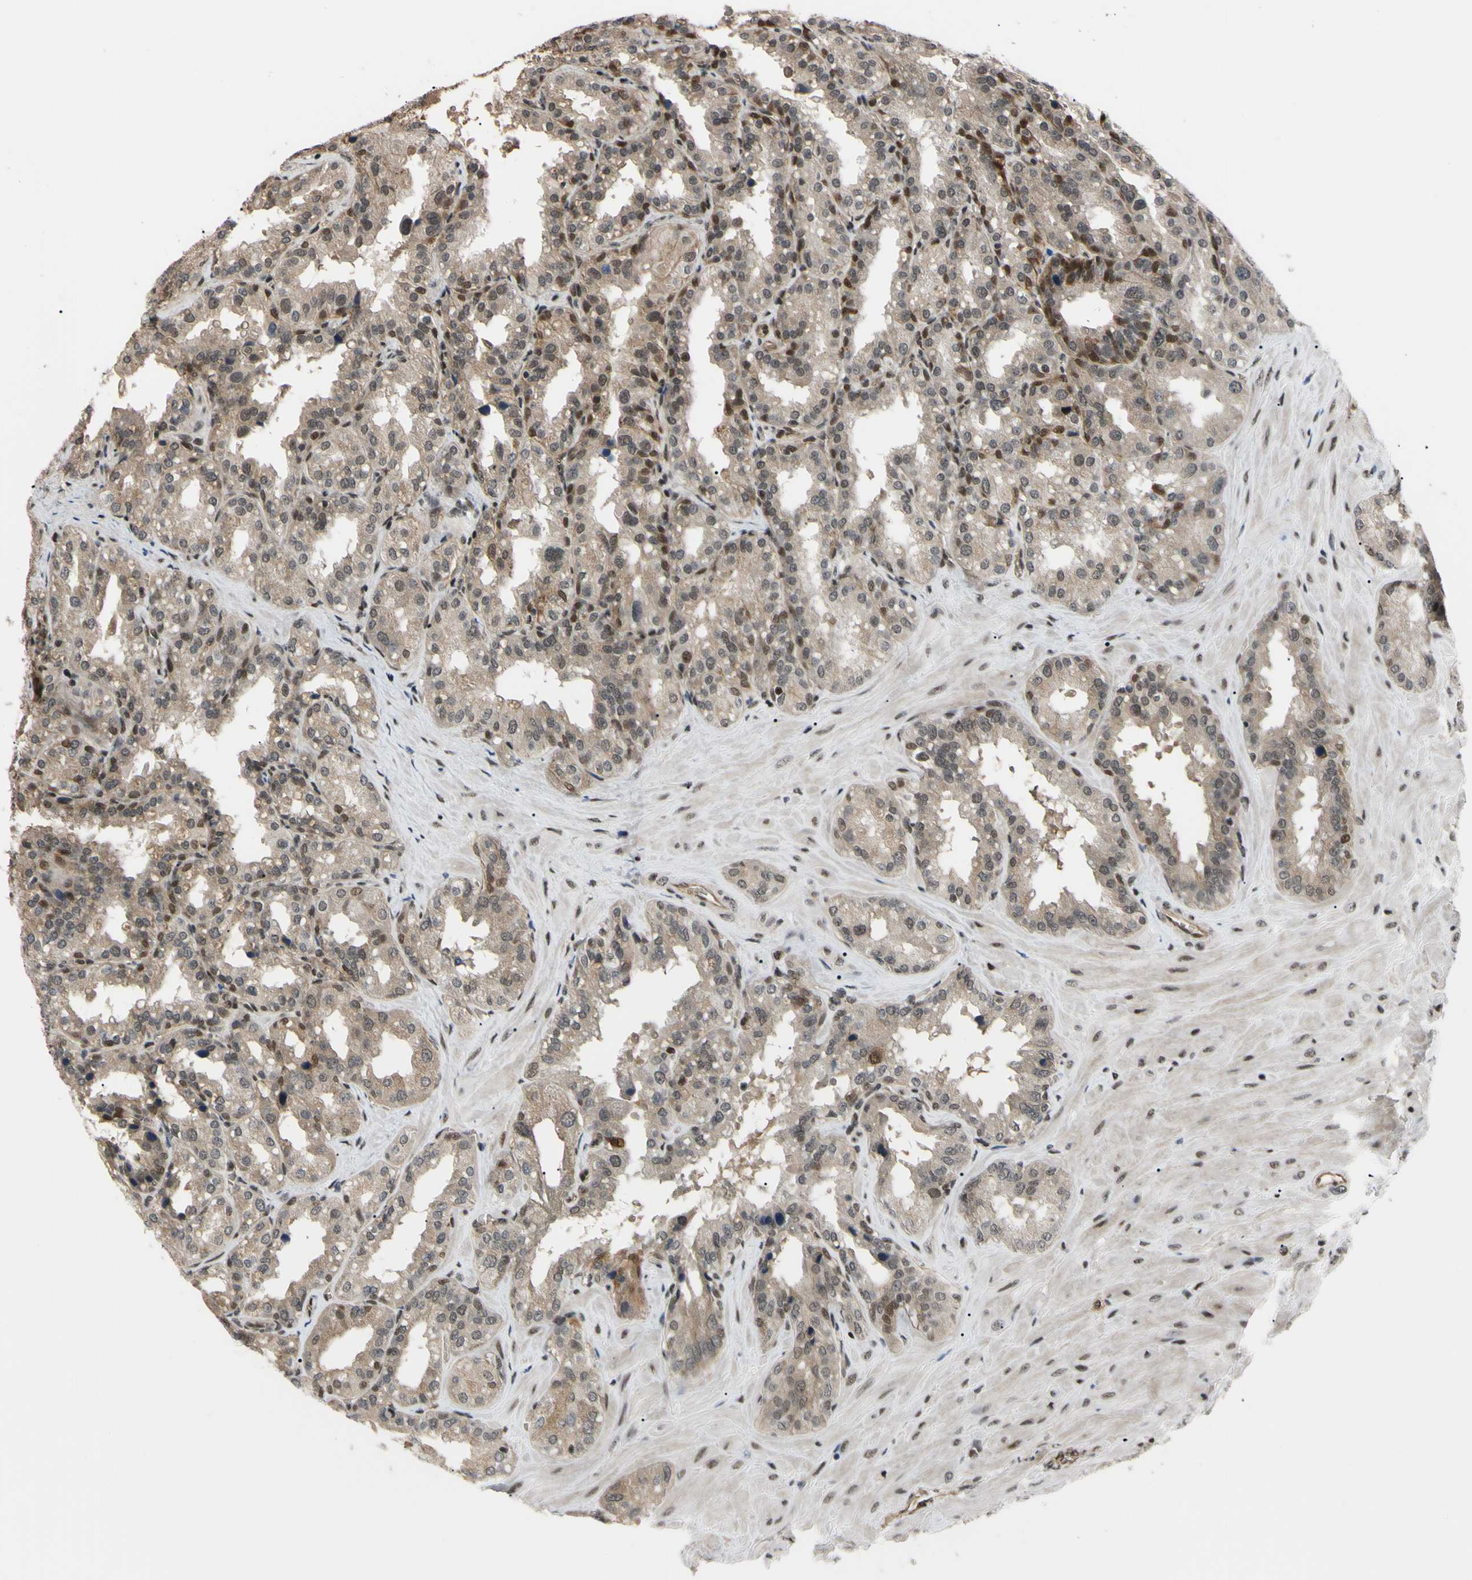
{"staining": {"intensity": "moderate", "quantity": "25%-75%", "location": "cytoplasmic/membranous,nuclear"}, "tissue": "seminal vesicle", "cell_type": "Glandular cells", "image_type": "normal", "snomed": [{"axis": "morphology", "description": "Normal tissue, NOS"}, {"axis": "topography", "description": "Prostate"}, {"axis": "topography", "description": "Seminal veicle"}], "caption": "Immunohistochemical staining of unremarkable seminal vesicle shows 25%-75% levels of moderate cytoplasmic/membranous,nuclear protein staining in about 25%-75% of glandular cells. Using DAB (brown) and hematoxylin (blue) stains, captured at high magnification using brightfield microscopy.", "gene": "THAP12", "patient": {"sex": "male", "age": 51}}